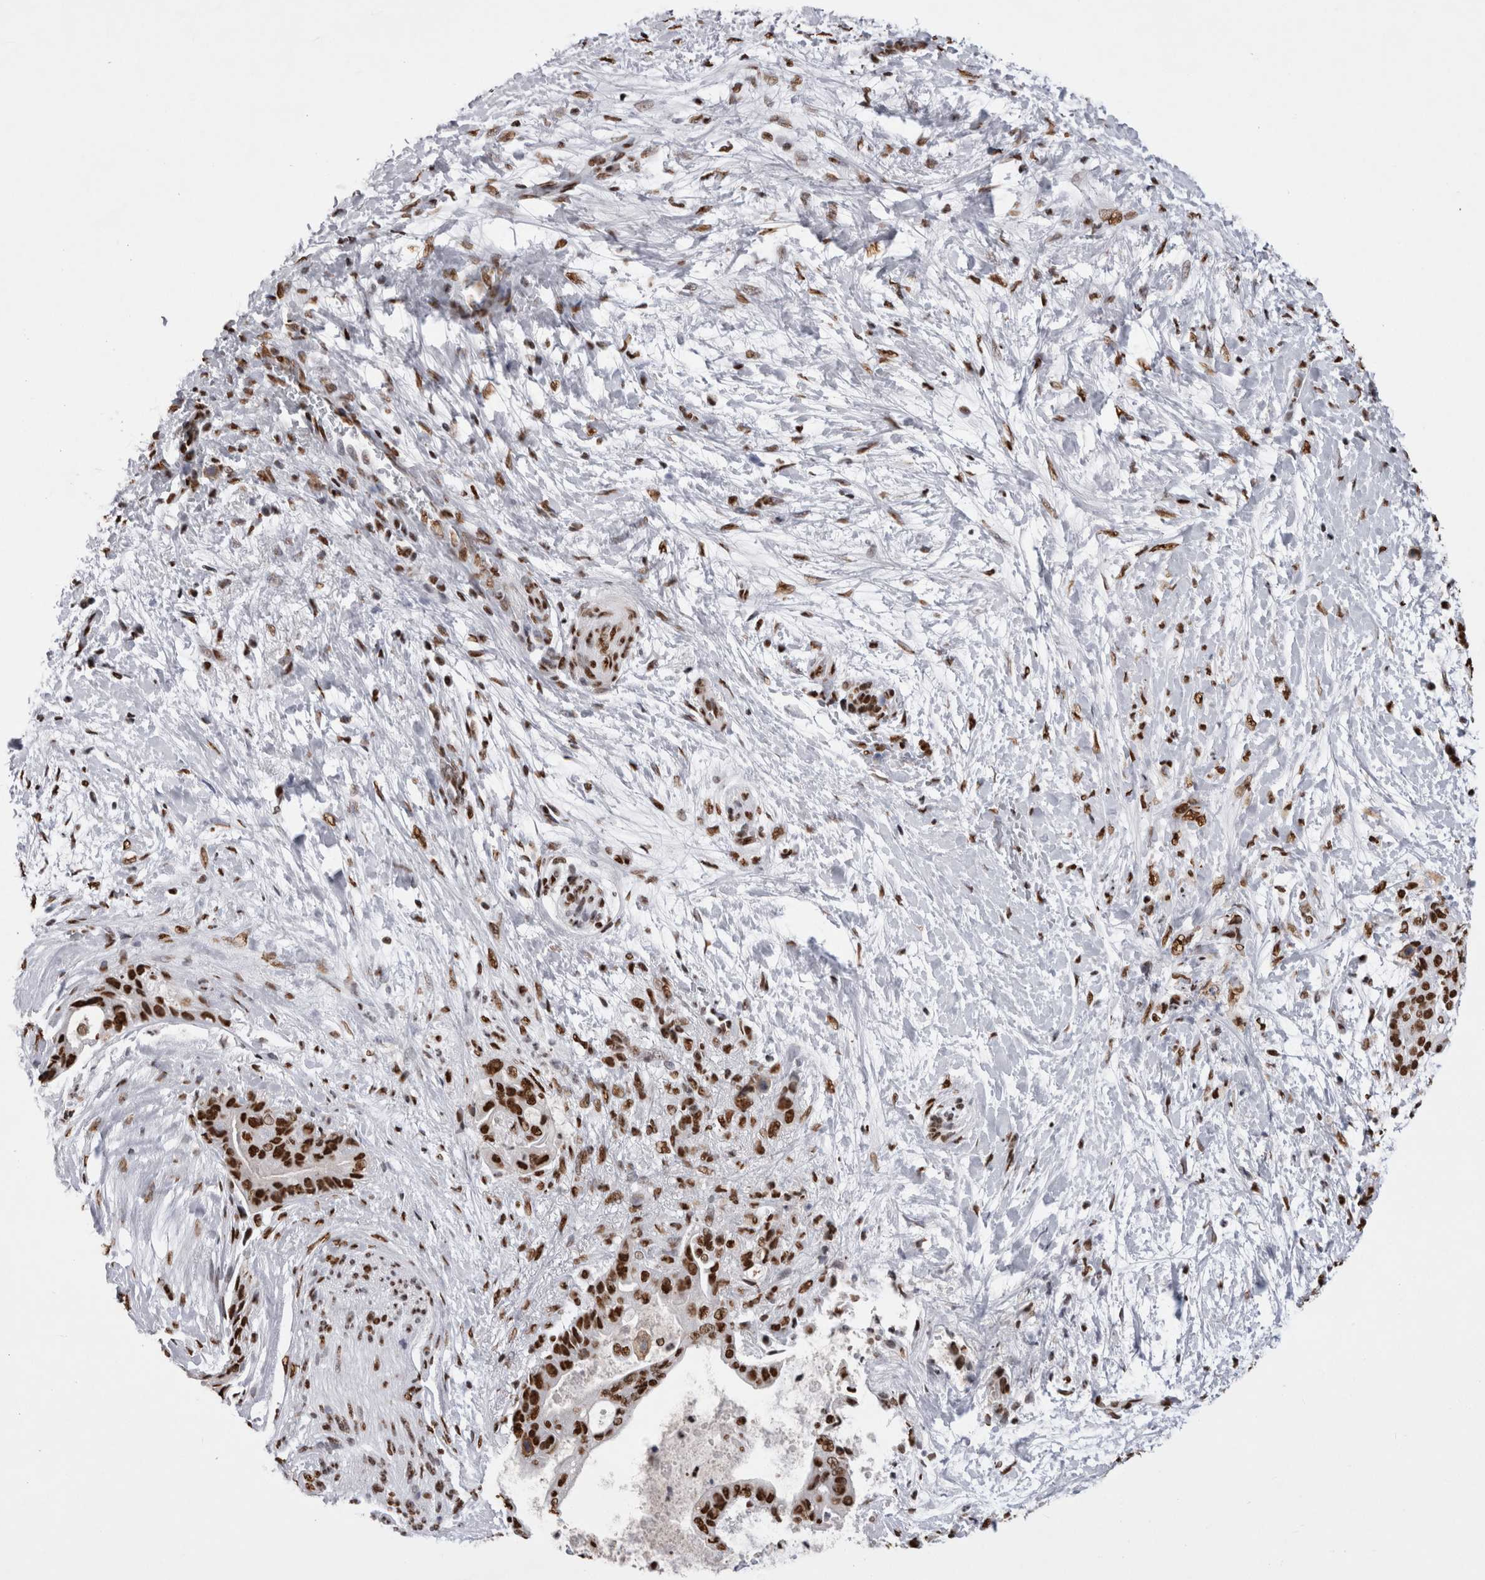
{"staining": {"intensity": "strong", "quantity": ">75%", "location": "nuclear"}, "tissue": "pancreatic cancer", "cell_type": "Tumor cells", "image_type": "cancer", "snomed": [{"axis": "morphology", "description": "Adenocarcinoma, NOS"}, {"axis": "topography", "description": "Pancreas"}], "caption": "Strong nuclear positivity for a protein is identified in approximately >75% of tumor cells of pancreatic cancer (adenocarcinoma) using IHC.", "gene": "ALPK3", "patient": {"sex": "male", "age": 59}}